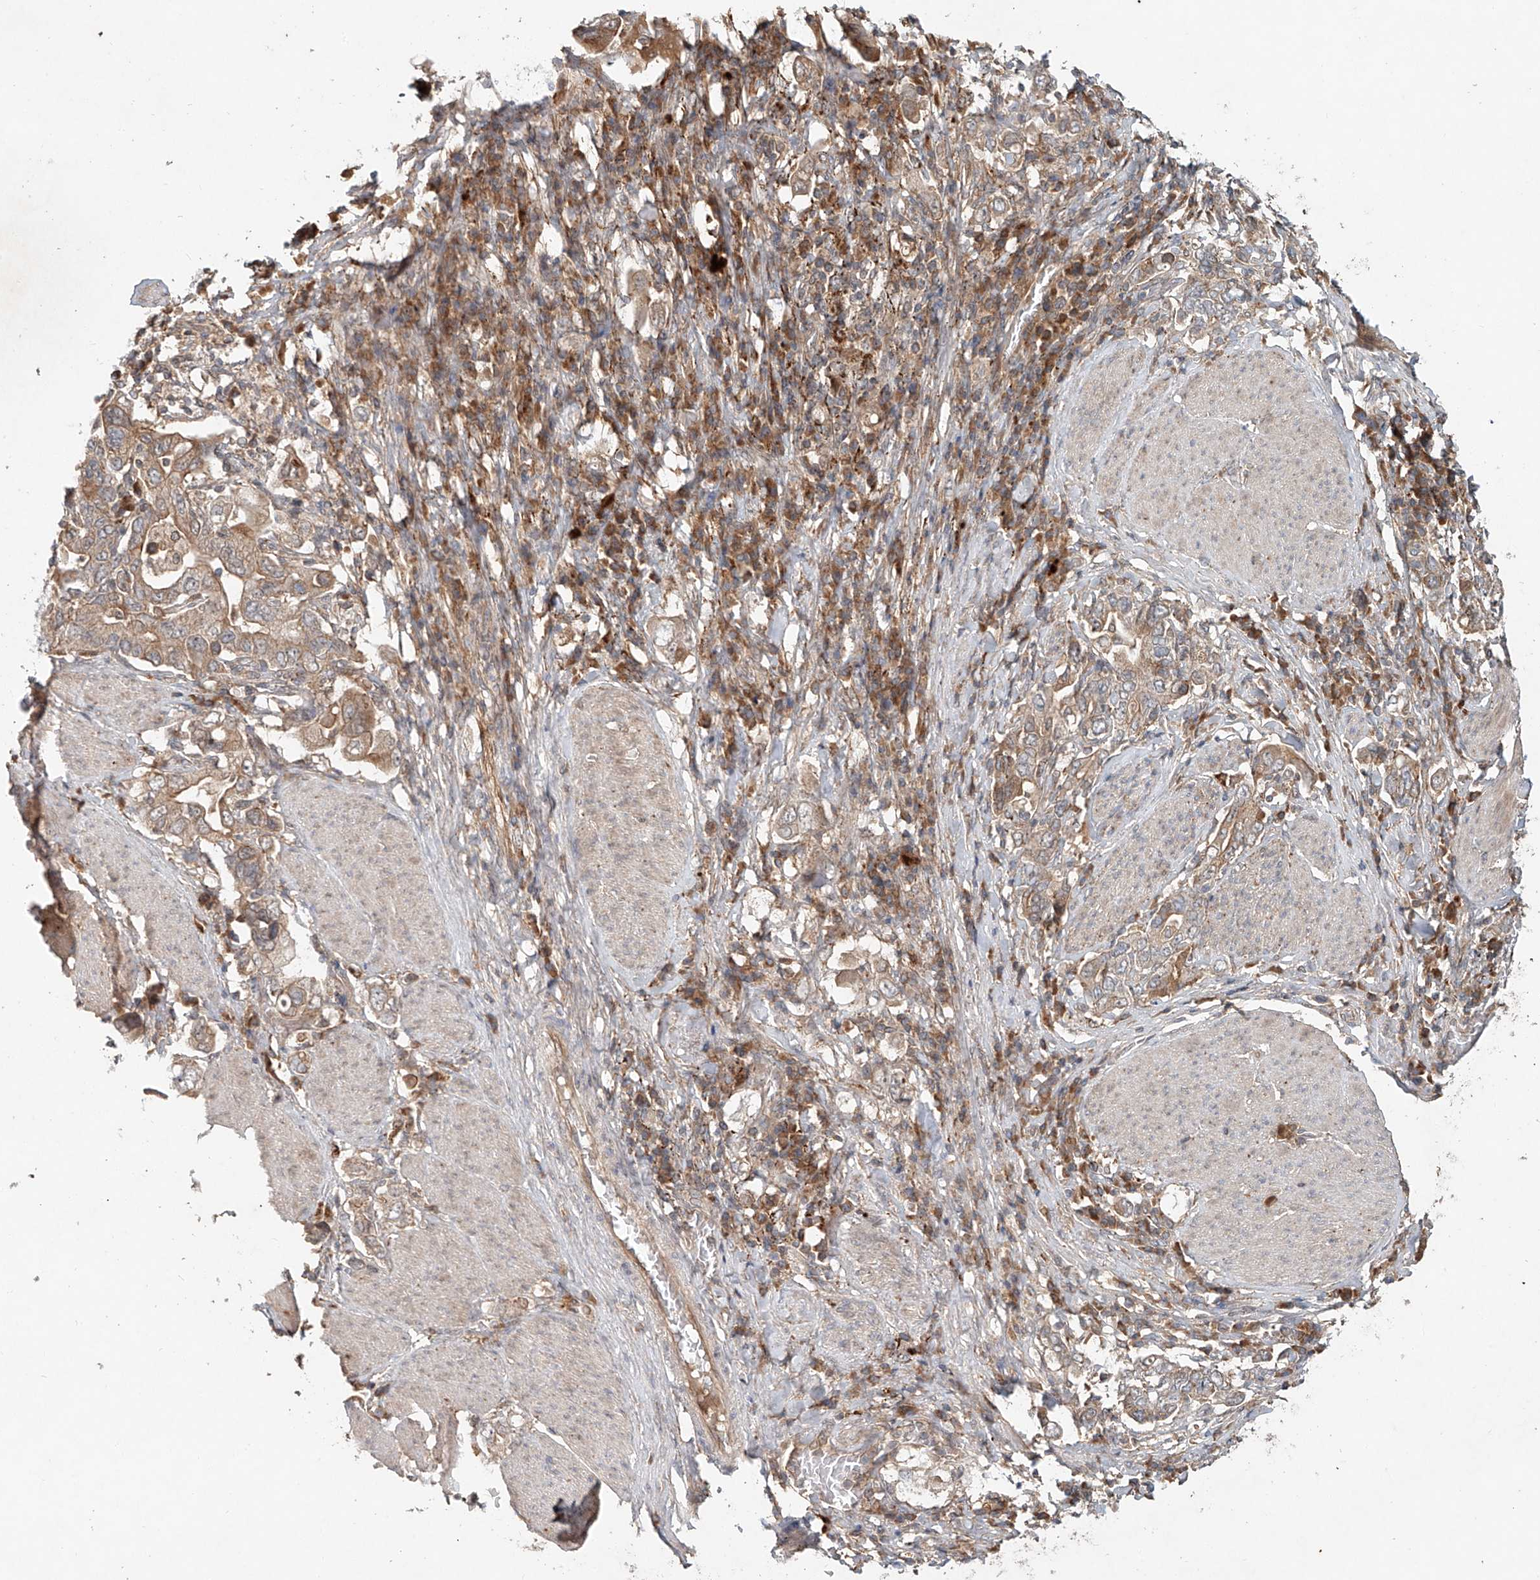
{"staining": {"intensity": "weak", "quantity": ">75%", "location": "cytoplasmic/membranous"}, "tissue": "stomach cancer", "cell_type": "Tumor cells", "image_type": "cancer", "snomed": [{"axis": "morphology", "description": "Adenocarcinoma, NOS"}, {"axis": "topography", "description": "Stomach, upper"}], "caption": "Stomach cancer tissue shows weak cytoplasmic/membranous staining in approximately >75% of tumor cells, visualized by immunohistochemistry.", "gene": "IER5", "patient": {"sex": "male", "age": 62}}